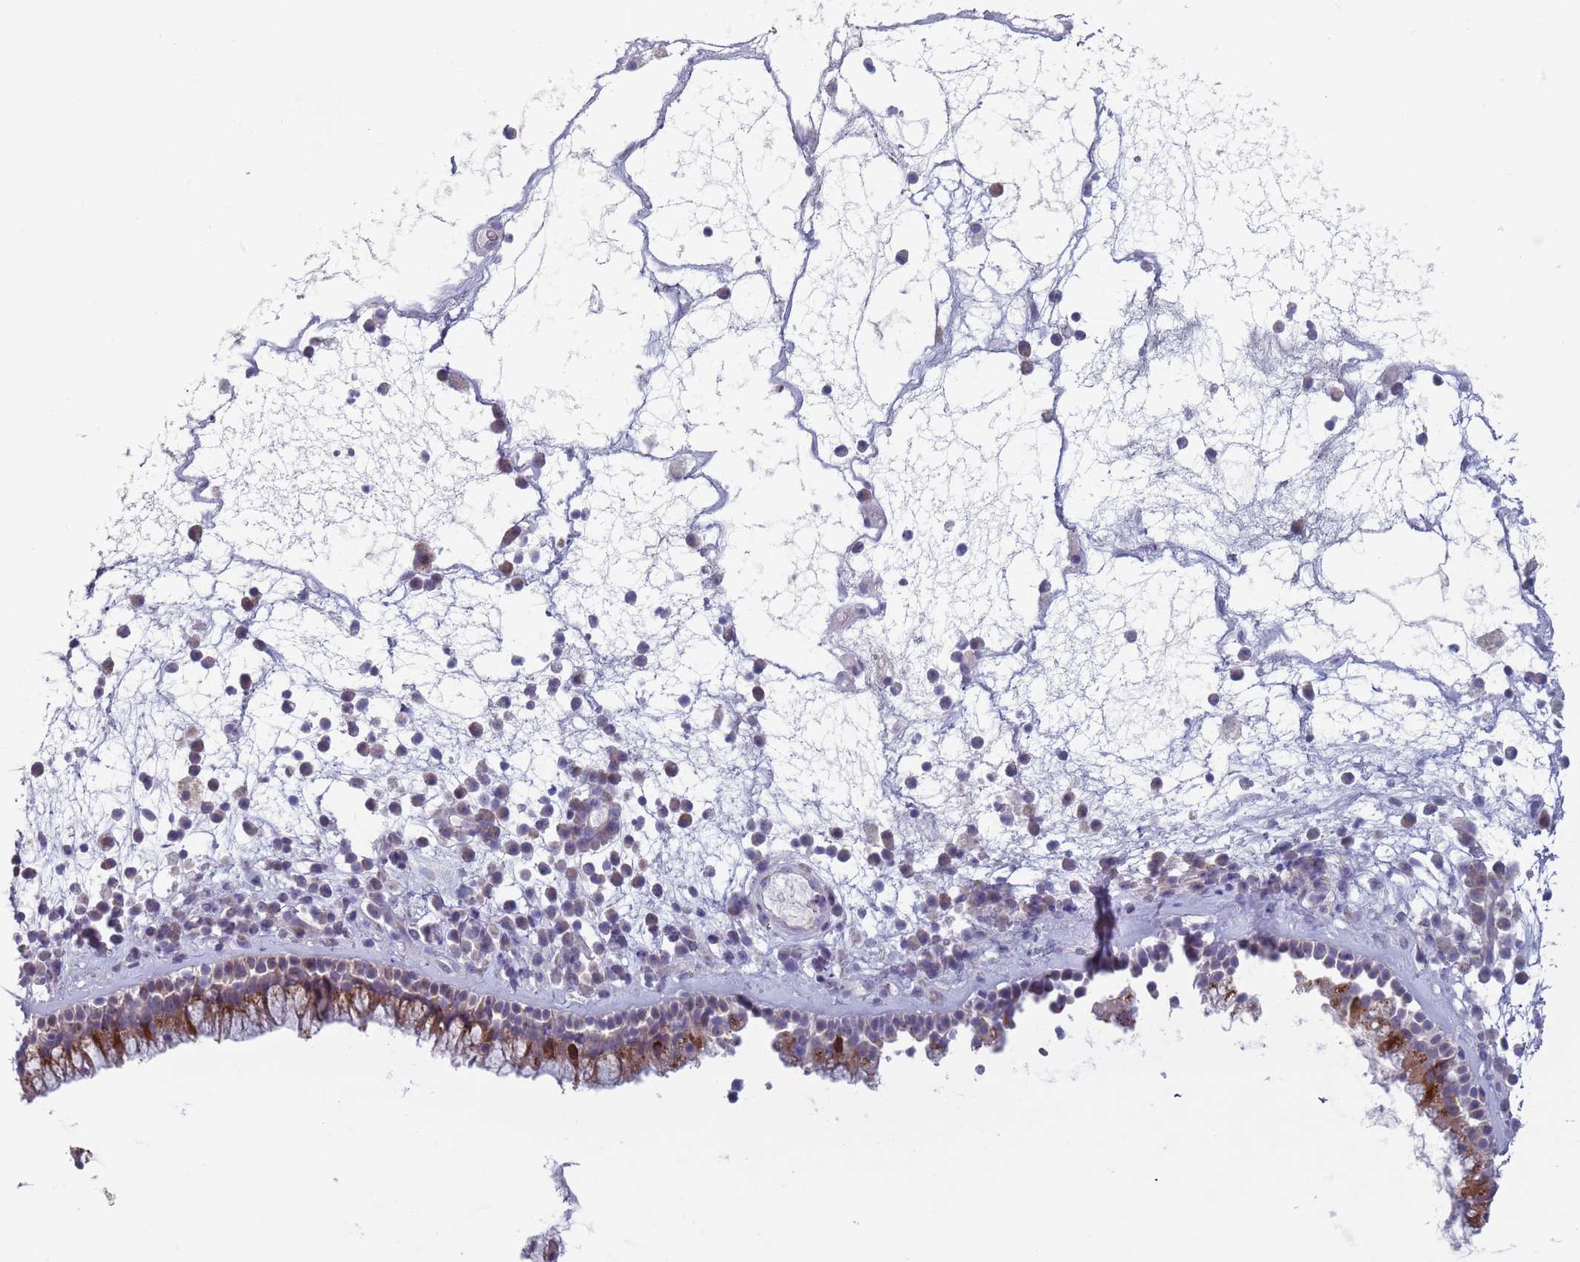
{"staining": {"intensity": "moderate", "quantity": "25%-75%", "location": "cytoplasmic/membranous"}, "tissue": "nasopharynx", "cell_type": "Respiratory epithelial cells", "image_type": "normal", "snomed": [{"axis": "morphology", "description": "Normal tissue, NOS"}, {"axis": "morphology", "description": "Inflammation, NOS"}, {"axis": "topography", "description": "Nasopharynx"}], "caption": "An immunohistochemistry histopathology image of benign tissue is shown. Protein staining in brown labels moderate cytoplasmic/membranous positivity in nasopharynx within respiratory epithelial cells. (brown staining indicates protein expression, while blue staining denotes nuclei).", "gene": "CLNS1A", "patient": {"sex": "male", "age": 70}}